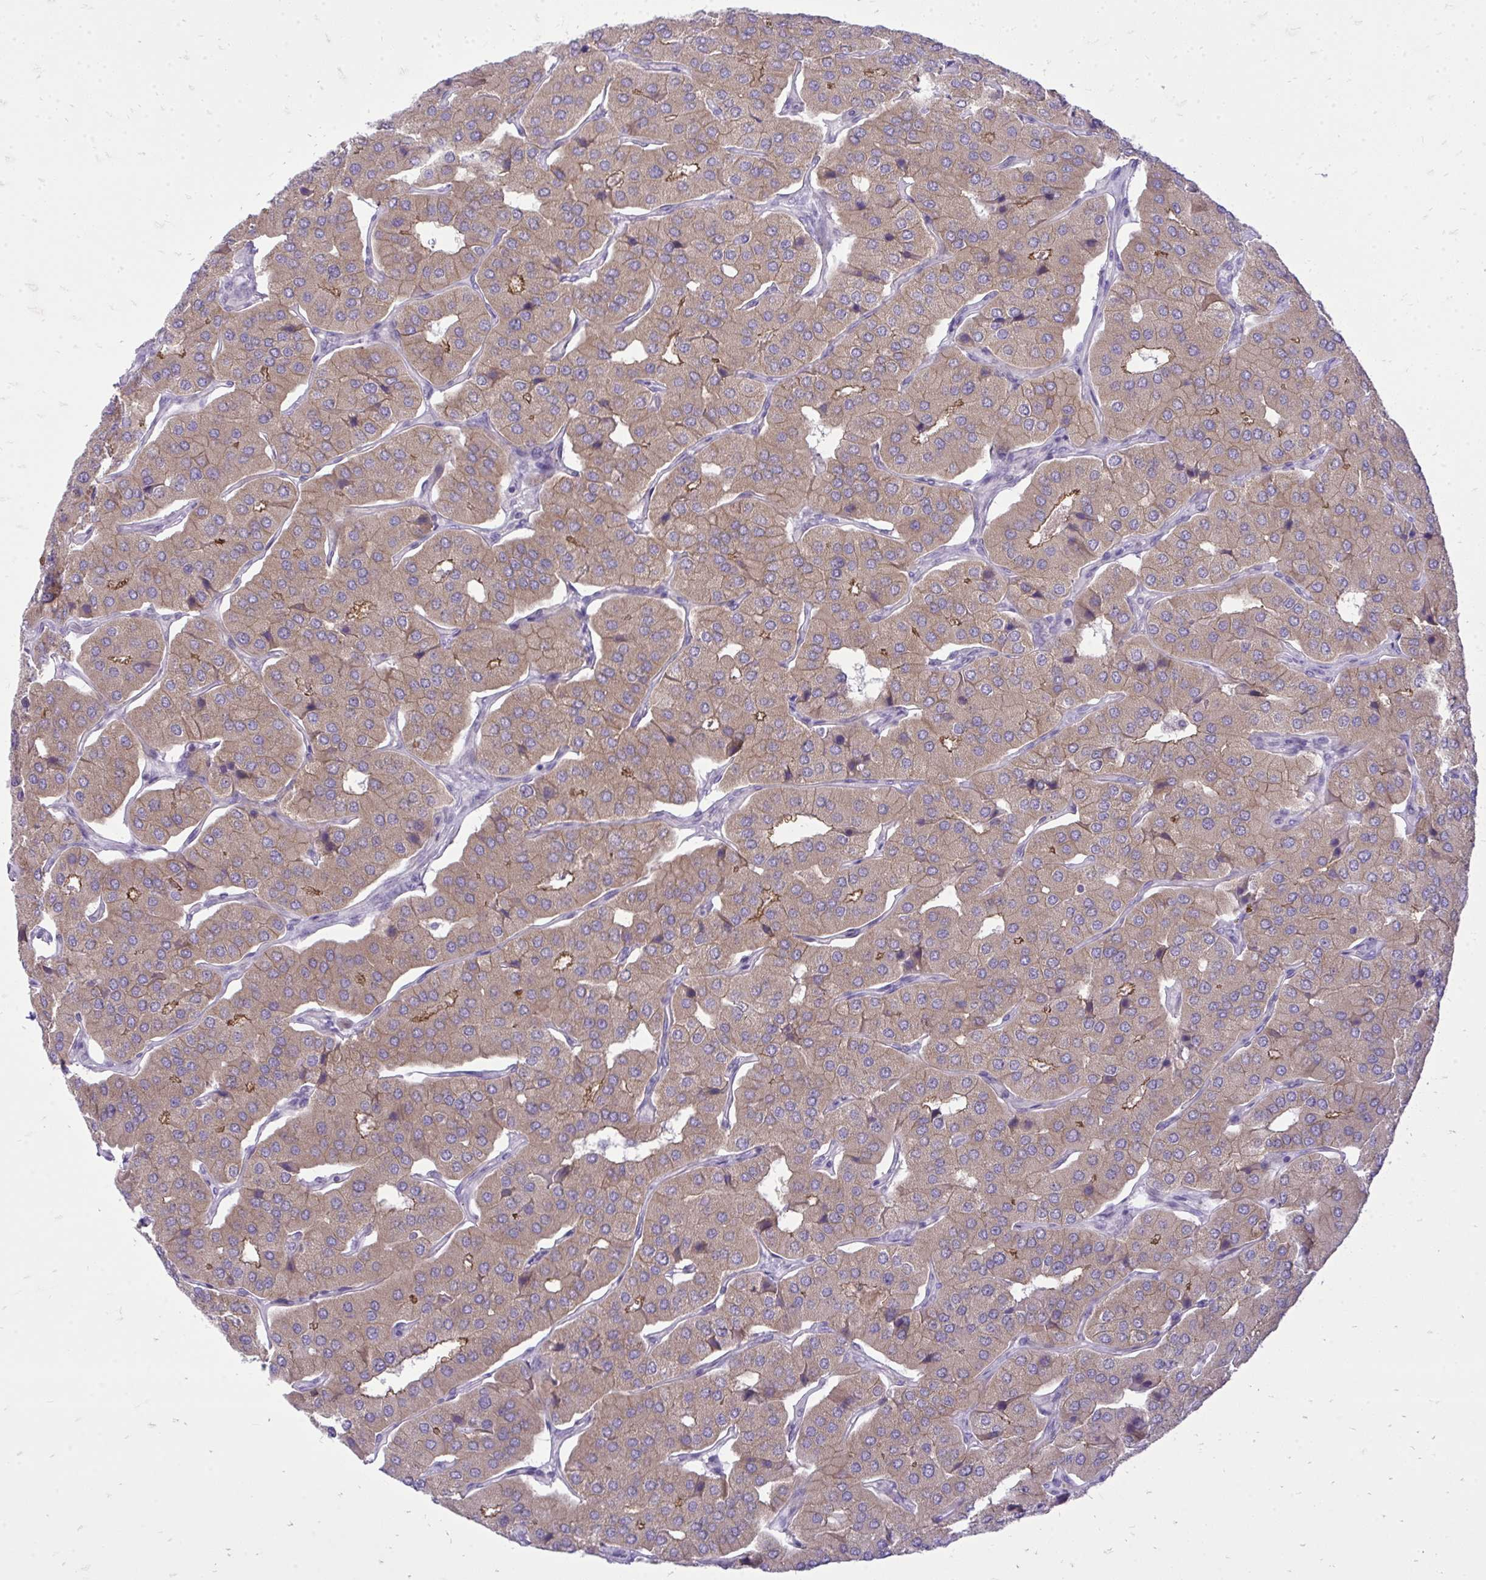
{"staining": {"intensity": "weak", "quantity": ">75%", "location": "cytoplasmic/membranous"}, "tissue": "parathyroid gland", "cell_type": "Glandular cells", "image_type": "normal", "snomed": [{"axis": "morphology", "description": "Normal tissue, NOS"}, {"axis": "morphology", "description": "Adenoma, NOS"}, {"axis": "topography", "description": "Parathyroid gland"}], "caption": "A histopathology image of human parathyroid gland stained for a protein reveals weak cytoplasmic/membranous brown staining in glandular cells. The staining was performed using DAB (3,3'-diaminobenzidine) to visualize the protein expression in brown, while the nuclei were stained in blue with hematoxylin (Magnification: 20x).", "gene": "SPTBN2", "patient": {"sex": "female", "age": 86}}